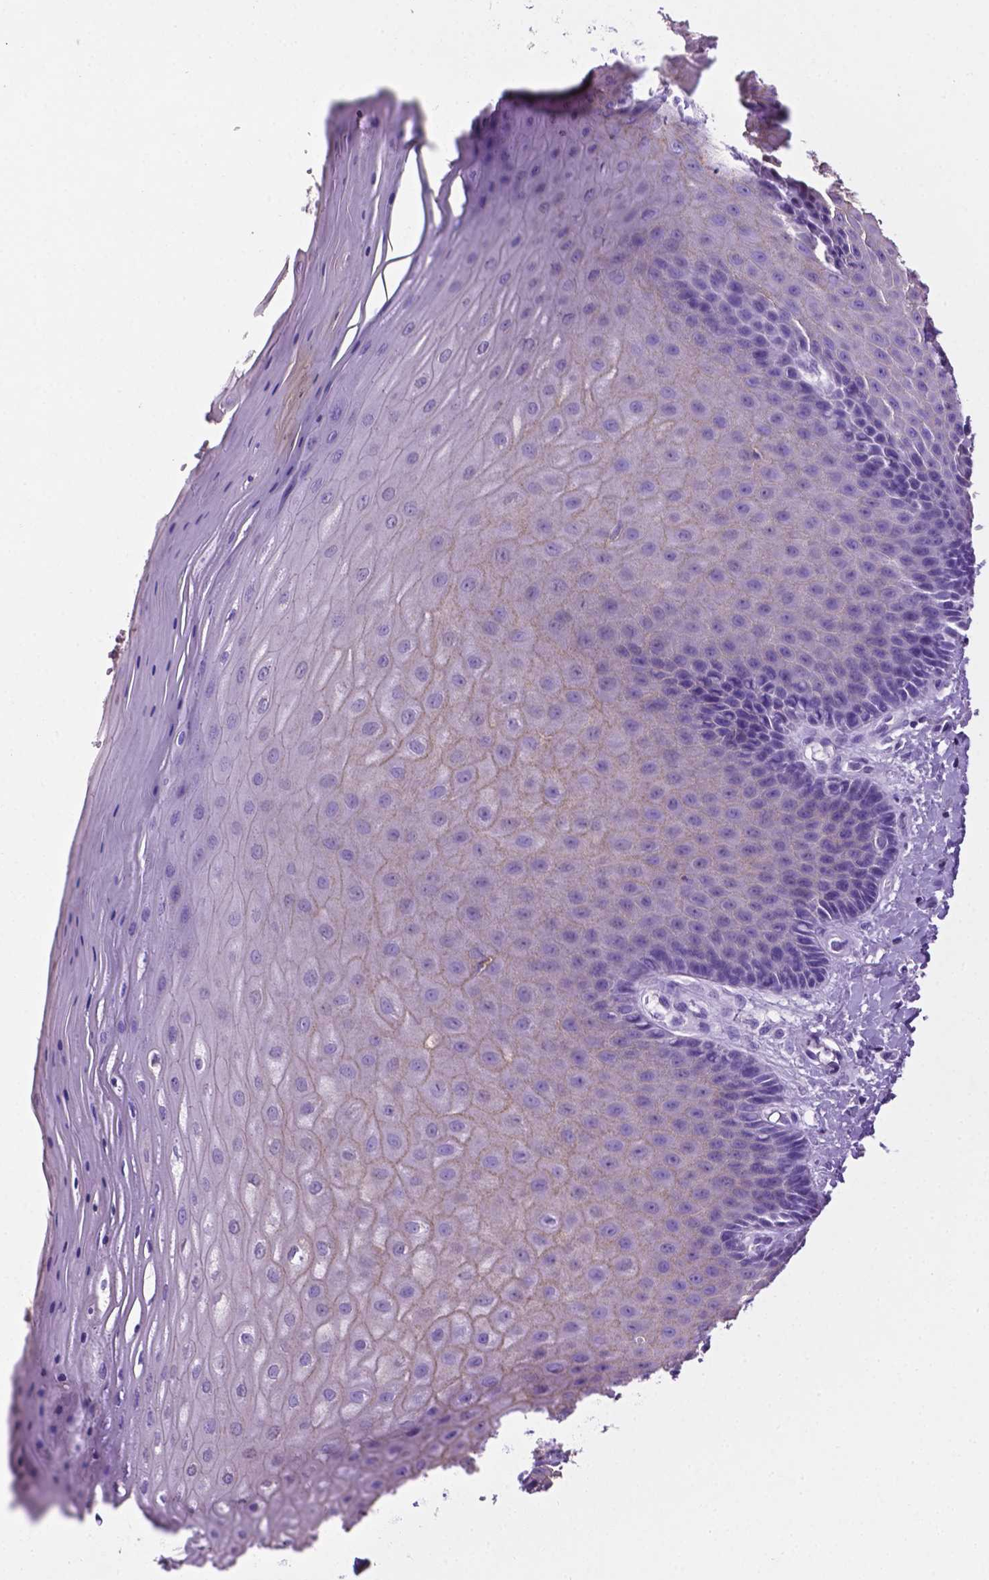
{"staining": {"intensity": "weak", "quantity": "25%-75%", "location": "cytoplasmic/membranous"}, "tissue": "vagina", "cell_type": "Squamous epithelial cells", "image_type": "normal", "snomed": [{"axis": "morphology", "description": "Normal tissue, NOS"}, {"axis": "topography", "description": "Vagina"}], "caption": "Vagina stained for a protein (brown) shows weak cytoplasmic/membranous positive staining in about 25%-75% of squamous epithelial cells.", "gene": "TACSTD2", "patient": {"sex": "female", "age": 83}}